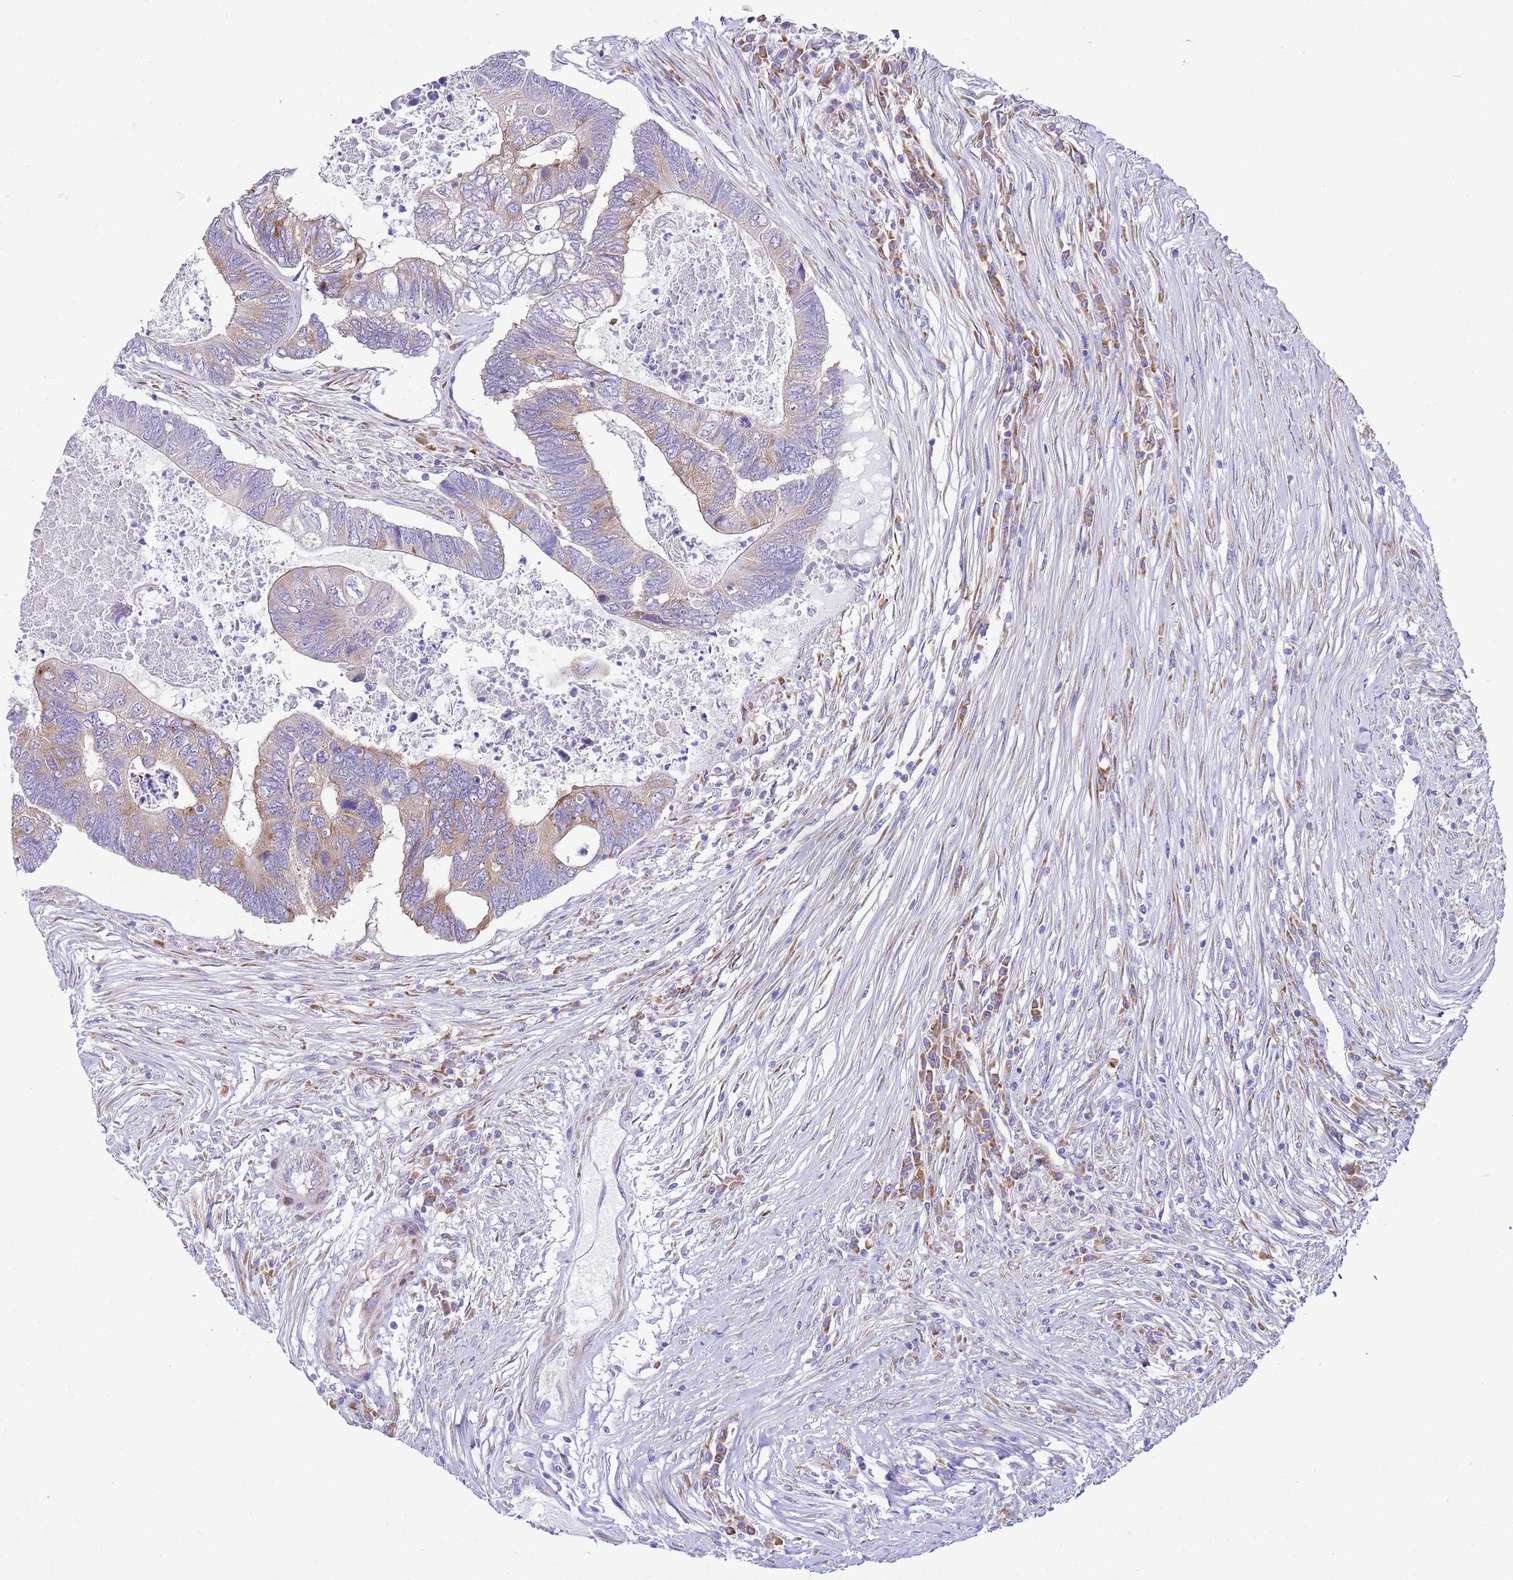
{"staining": {"intensity": "moderate", "quantity": "25%-75%", "location": "cytoplasmic/membranous"}, "tissue": "colorectal cancer", "cell_type": "Tumor cells", "image_type": "cancer", "snomed": [{"axis": "morphology", "description": "Adenocarcinoma, NOS"}, {"axis": "topography", "description": "Colon"}], "caption": "Tumor cells display medium levels of moderate cytoplasmic/membranous expression in approximately 25%-75% of cells in colorectal adenocarcinoma.", "gene": "RPS10", "patient": {"sex": "female", "age": 67}}